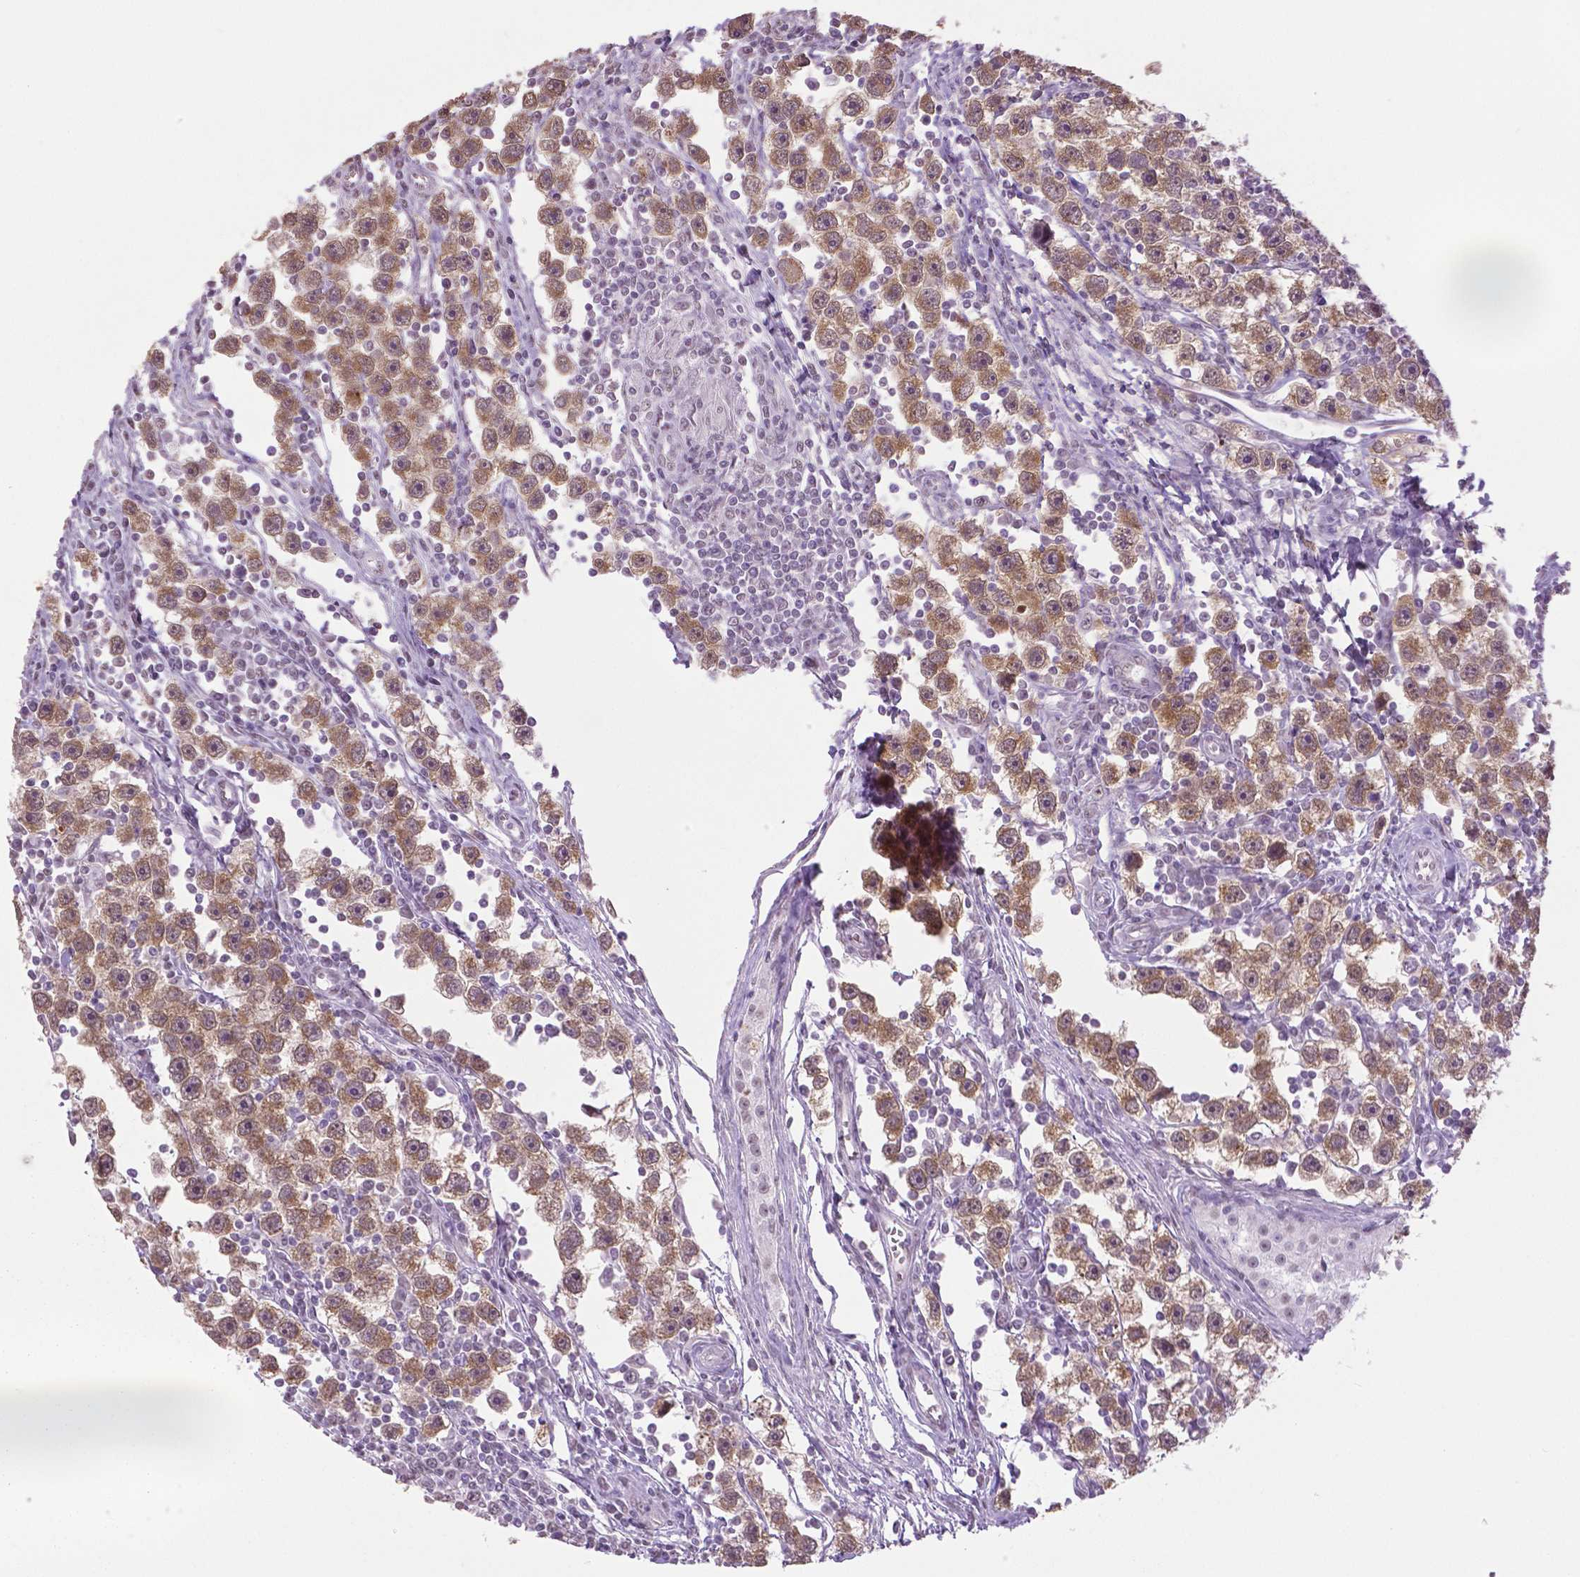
{"staining": {"intensity": "moderate", "quantity": ">75%", "location": "cytoplasmic/membranous"}, "tissue": "testis cancer", "cell_type": "Tumor cells", "image_type": "cancer", "snomed": [{"axis": "morphology", "description": "Seminoma, NOS"}, {"axis": "topography", "description": "Testis"}], "caption": "IHC staining of testis cancer (seminoma), which displays medium levels of moderate cytoplasmic/membranous expression in approximately >75% of tumor cells indicating moderate cytoplasmic/membranous protein expression. The staining was performed using DAB (brown) for protein detection and nuclei were counterstained in hematoxylin (blue).", "gene": "IGF2BP1", "patient": {"sex": "male", "age": 30}}